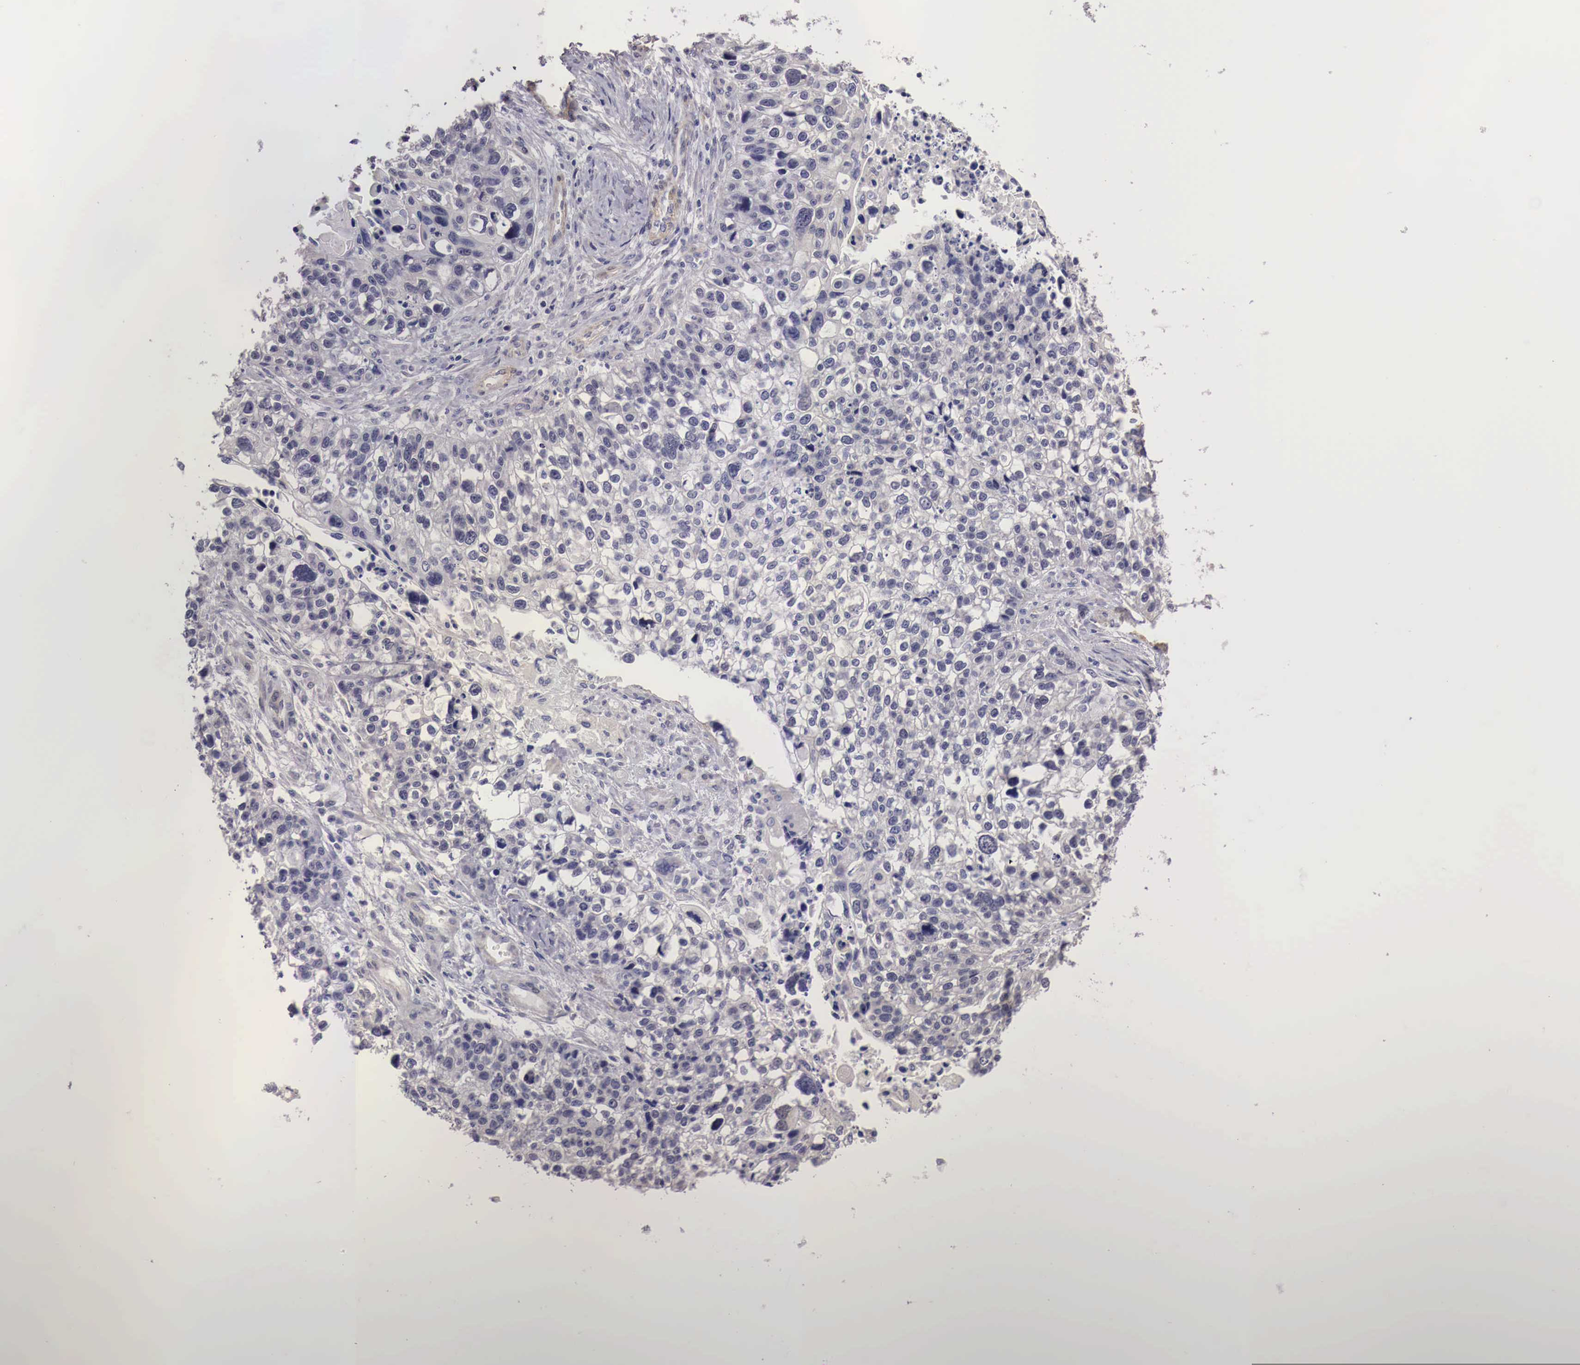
{"staining": {"intensity": "negative", "quantity": "none", "location": "none"}, "tissue": "lung cancer", "cell_type": "Tumor cells", "image_type": "cancer", "snomed": [{"axis": "morphology", "description": "Squamous cell carcinoma, NOS"}, {"axis": "topography", "description": "Lymph node"}, {"axis": "topography", "description": "Lung"}], "caption": "A photomicrograph of human lung cancer is negative for staining in tumor cells.", "gene": "ENOX2", "patient": {"sex": "male", "age": 74}}